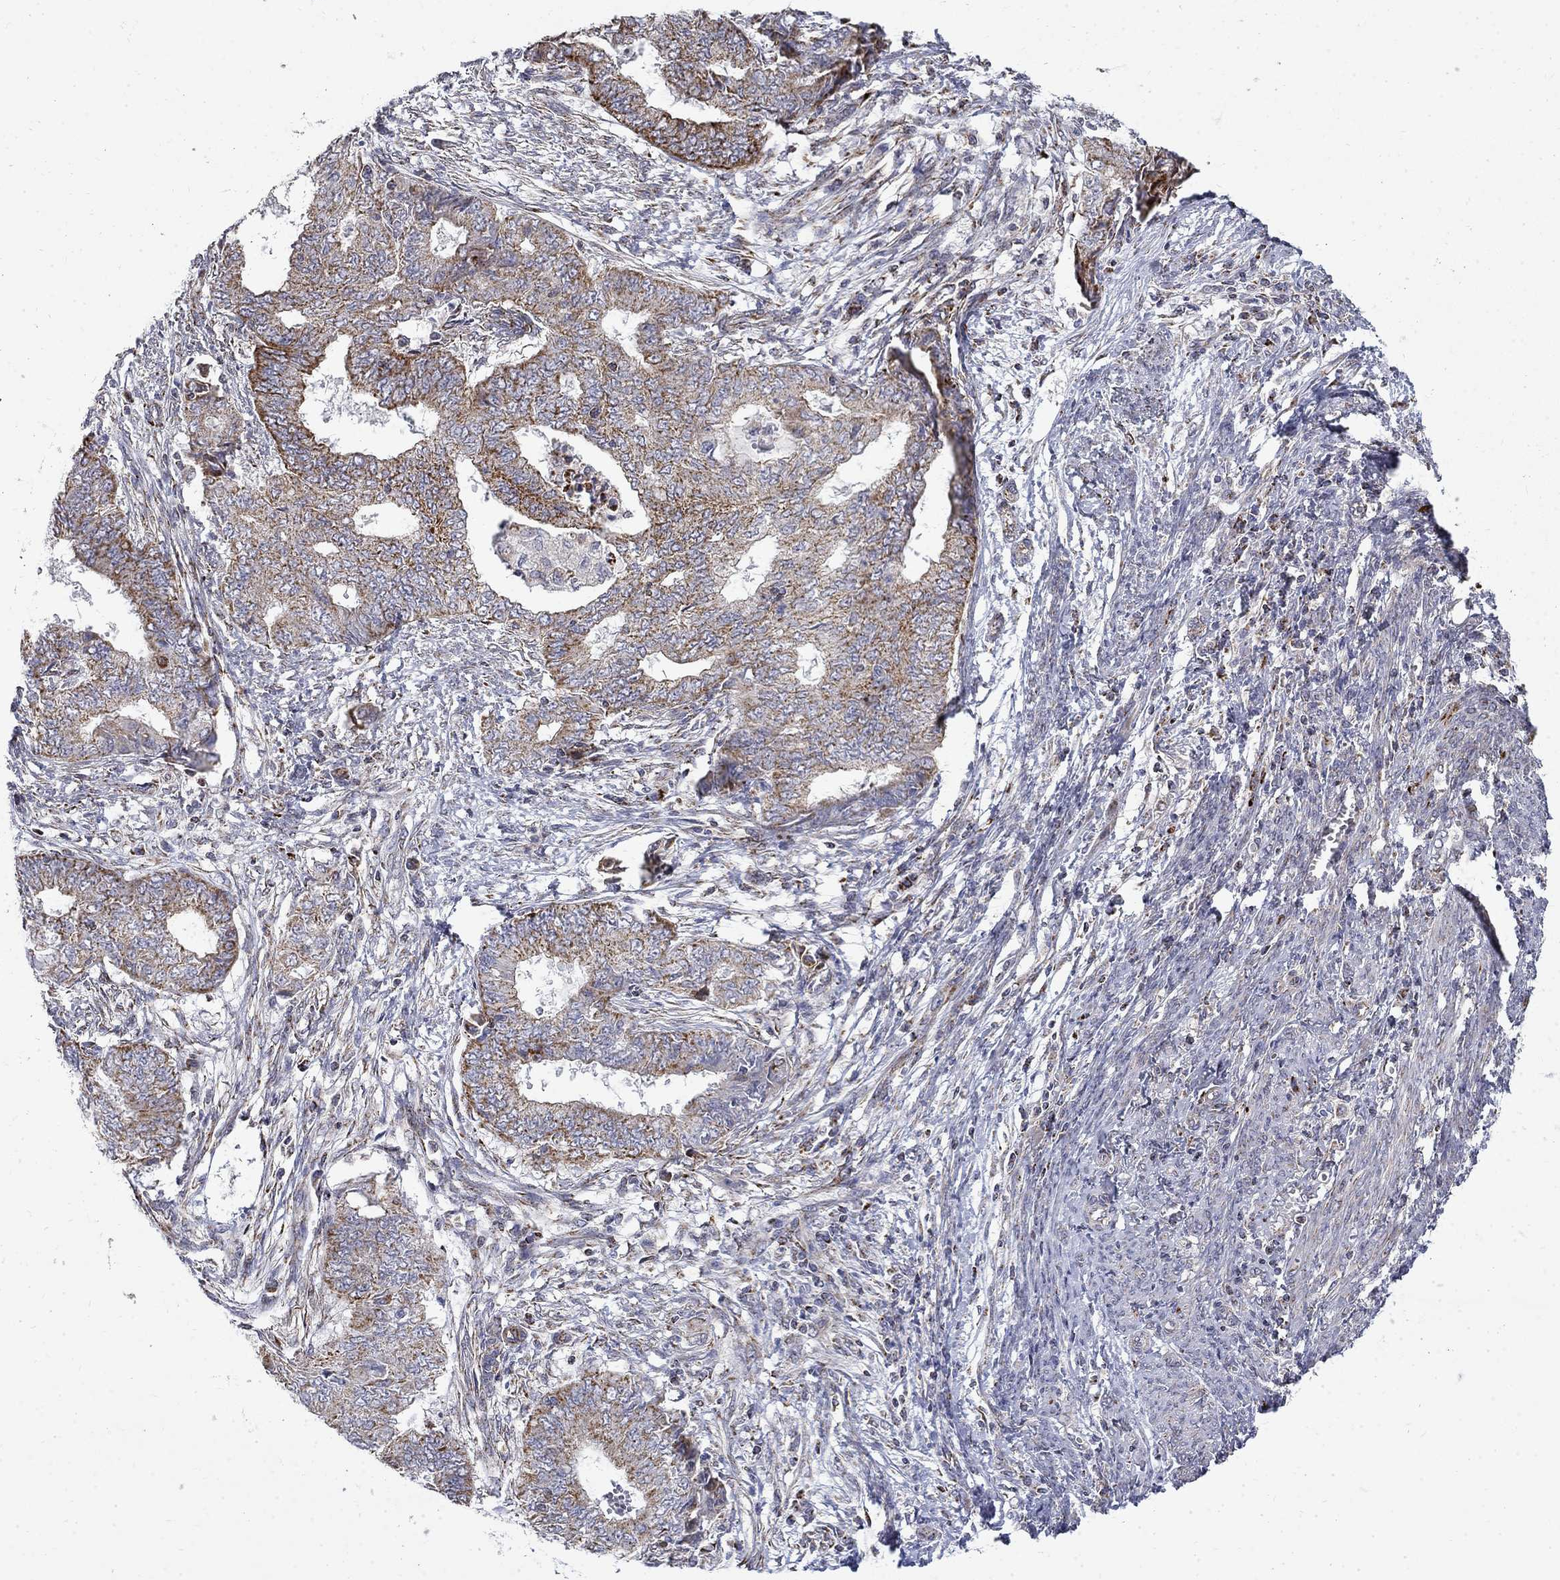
{"staining": {"intensity": "moderate", "quantity": "<25%", "location": "cytoplasmic/membranous"}, "tissue": "endometrial cancer", "cell_type": "Tumor cells", "image_type": "cancer", "snomed": [{"axis": "morphology", "description": "Adenocarcinoma, NOS"}, {"axis": "topography", "description": "Endometrium"}], "caption": "Tumor cells show moderate cytoplasmic/membranous positivity in about <25% of cells in endometrial adenocarcinoma.", "gene": "PCBP3", "patient": {"sex": "female", "age": 62}}